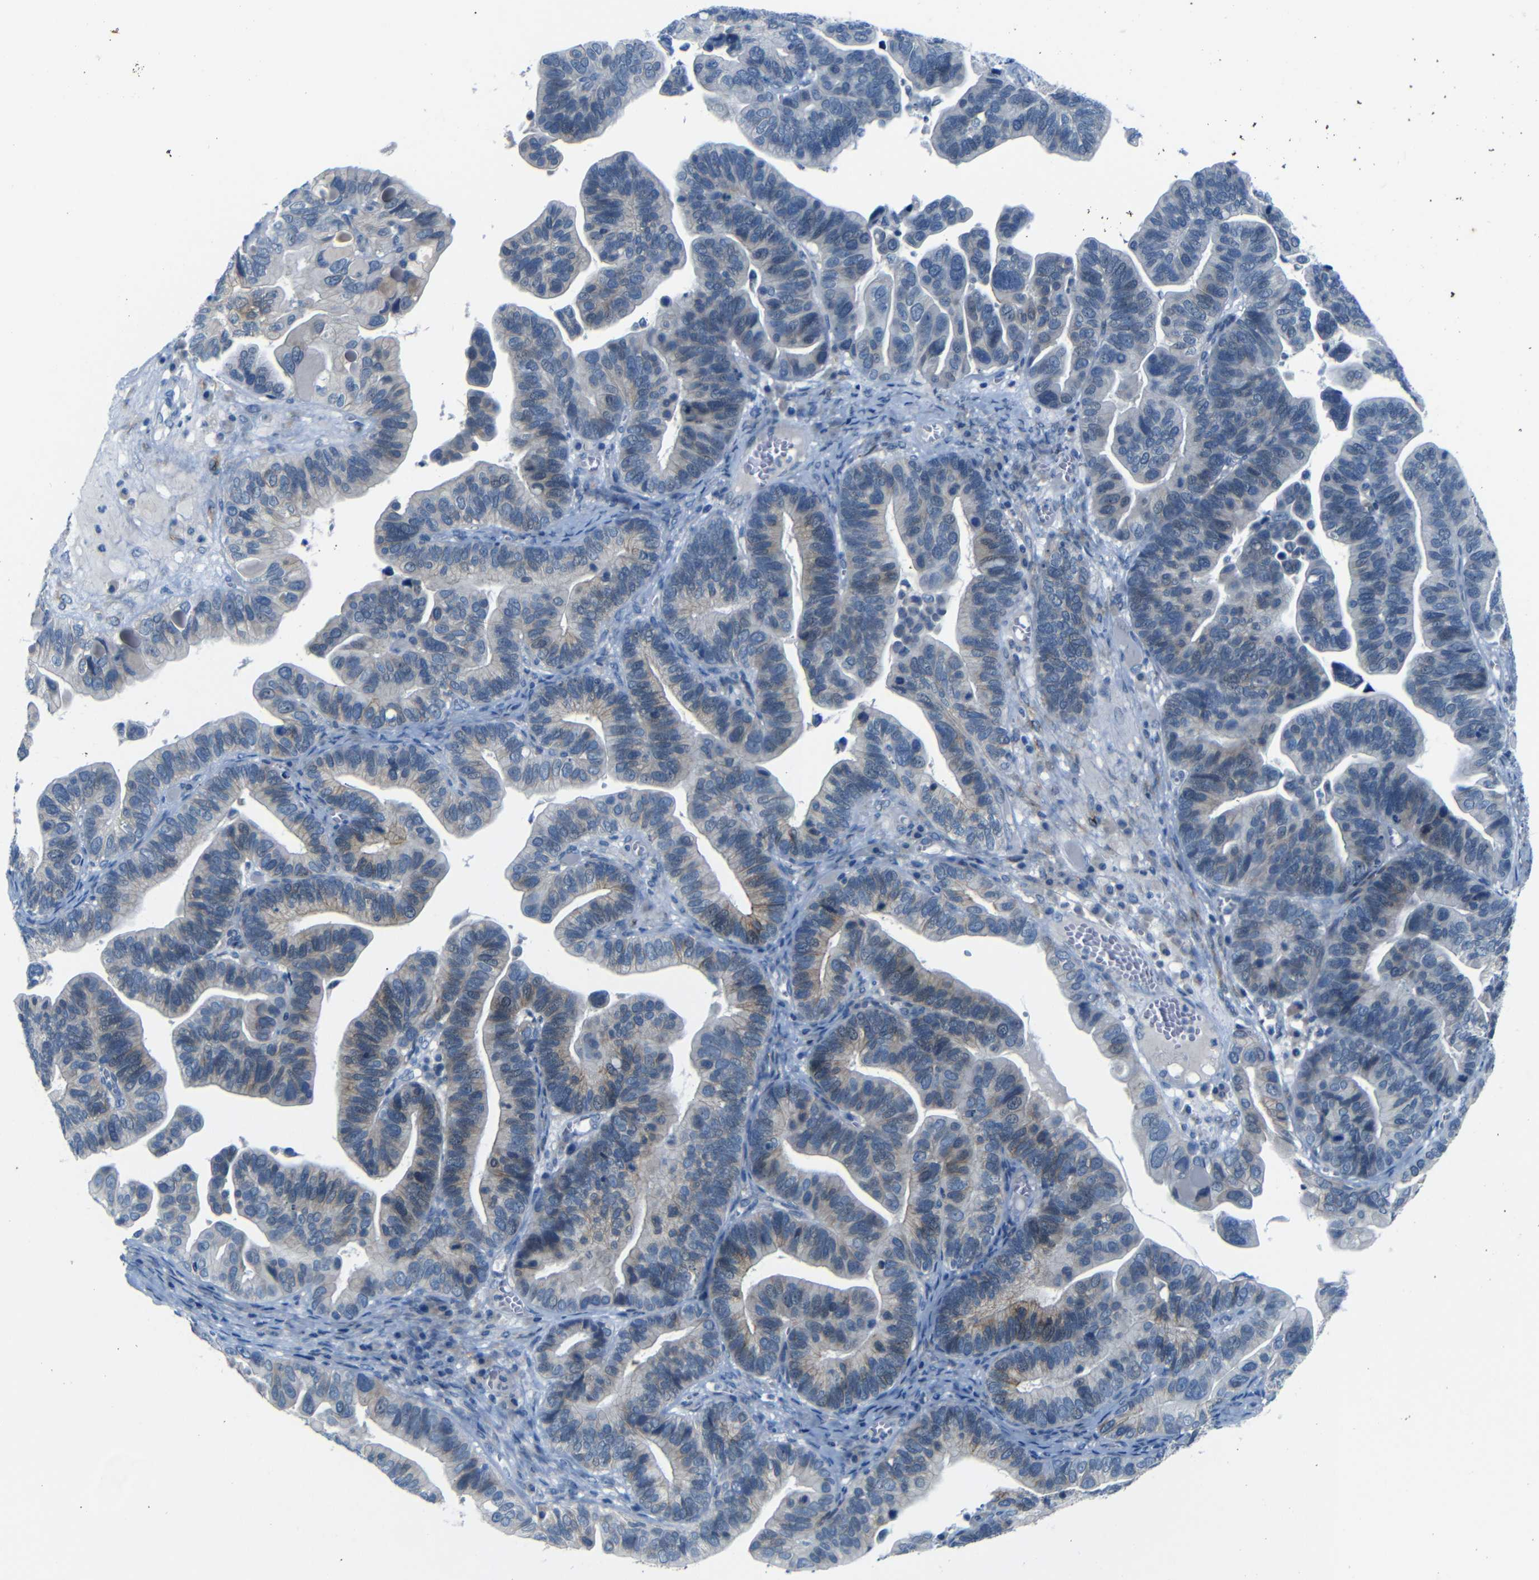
{"staining": {"intensity": "moderate", "quantity": "<25%", "location": "cytoplasmic/membranous"}, "tissue": "ovarian cancer", "cell_type": "Tumor cells", "image_type": "cancer", "snomed": [{"axis": "morphology", "description": "Cystadenocarcinoma, serous, NOS"}, {"axis": "topography", "description": "Ovary"}], "caption": "Immunohistochemistry (IHC) image of neoplastic tissue: serous cystadenocarcinoma (ovarian) stained using immunohistochemistry shows low levels of moderate protein expression localized specifically in the cytoplasmic/membranous of tumor cells, appearing as a cytoplasmic/membranous brown color.", "gene": "ANK3", "patient": {"sex": "female", "age": 56}}